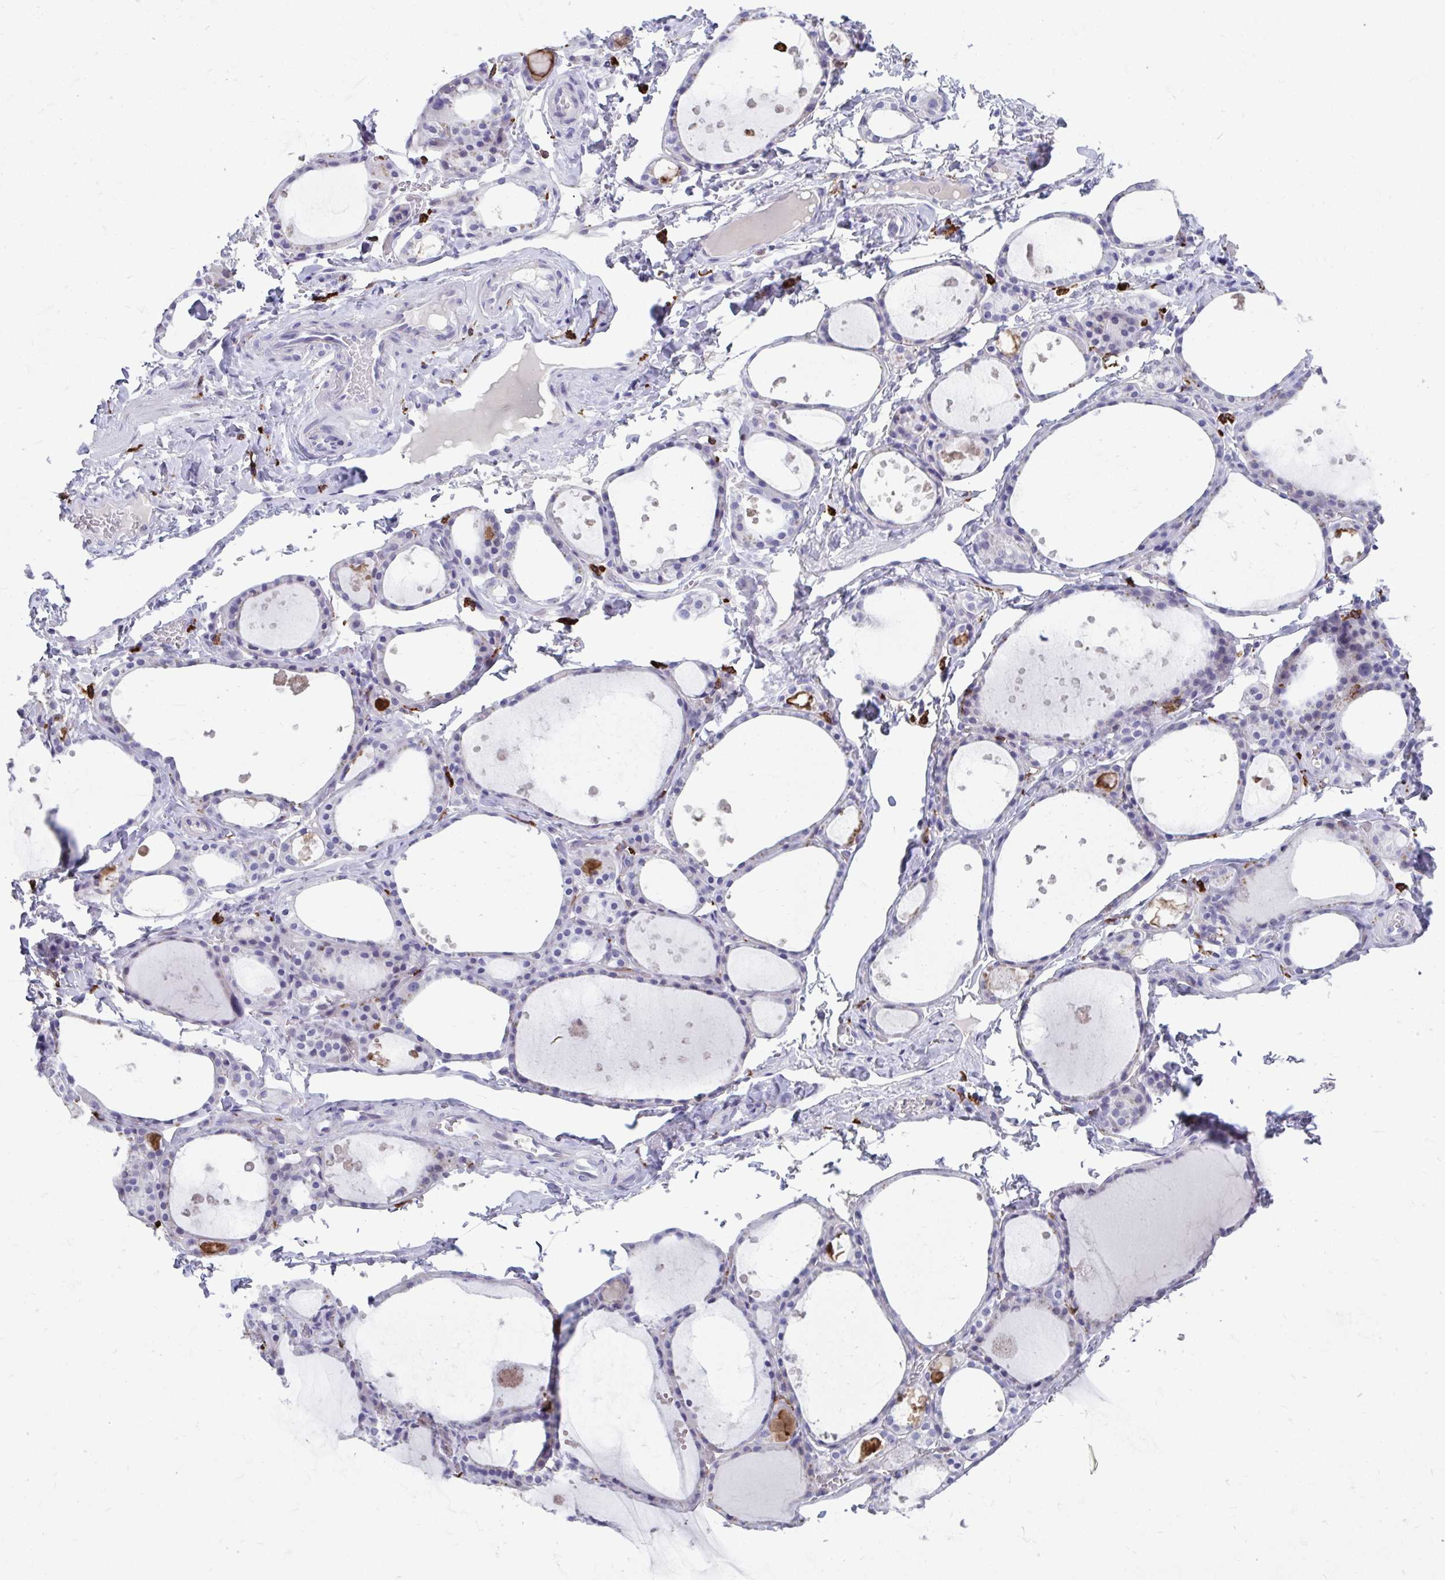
{"staining": {"intensity": "negative", "quantity": "none", "location": "none"}, "tissue": "thyroid gland", "cell_type": "Glandular cells", "image_type": "normal", "snomed": [{"axis": "morphology", "description": "Normal tissue, NOS"}, {"axis": "topography", "description": "Thyroid gland"}], "caption": "An IHC histopathology image of unremarkable thyroid gland is shown. There is no staining in glandular cells of thyroid gland.", "gene": "CD163", "patient": {"sex": "male", "age": 68}}